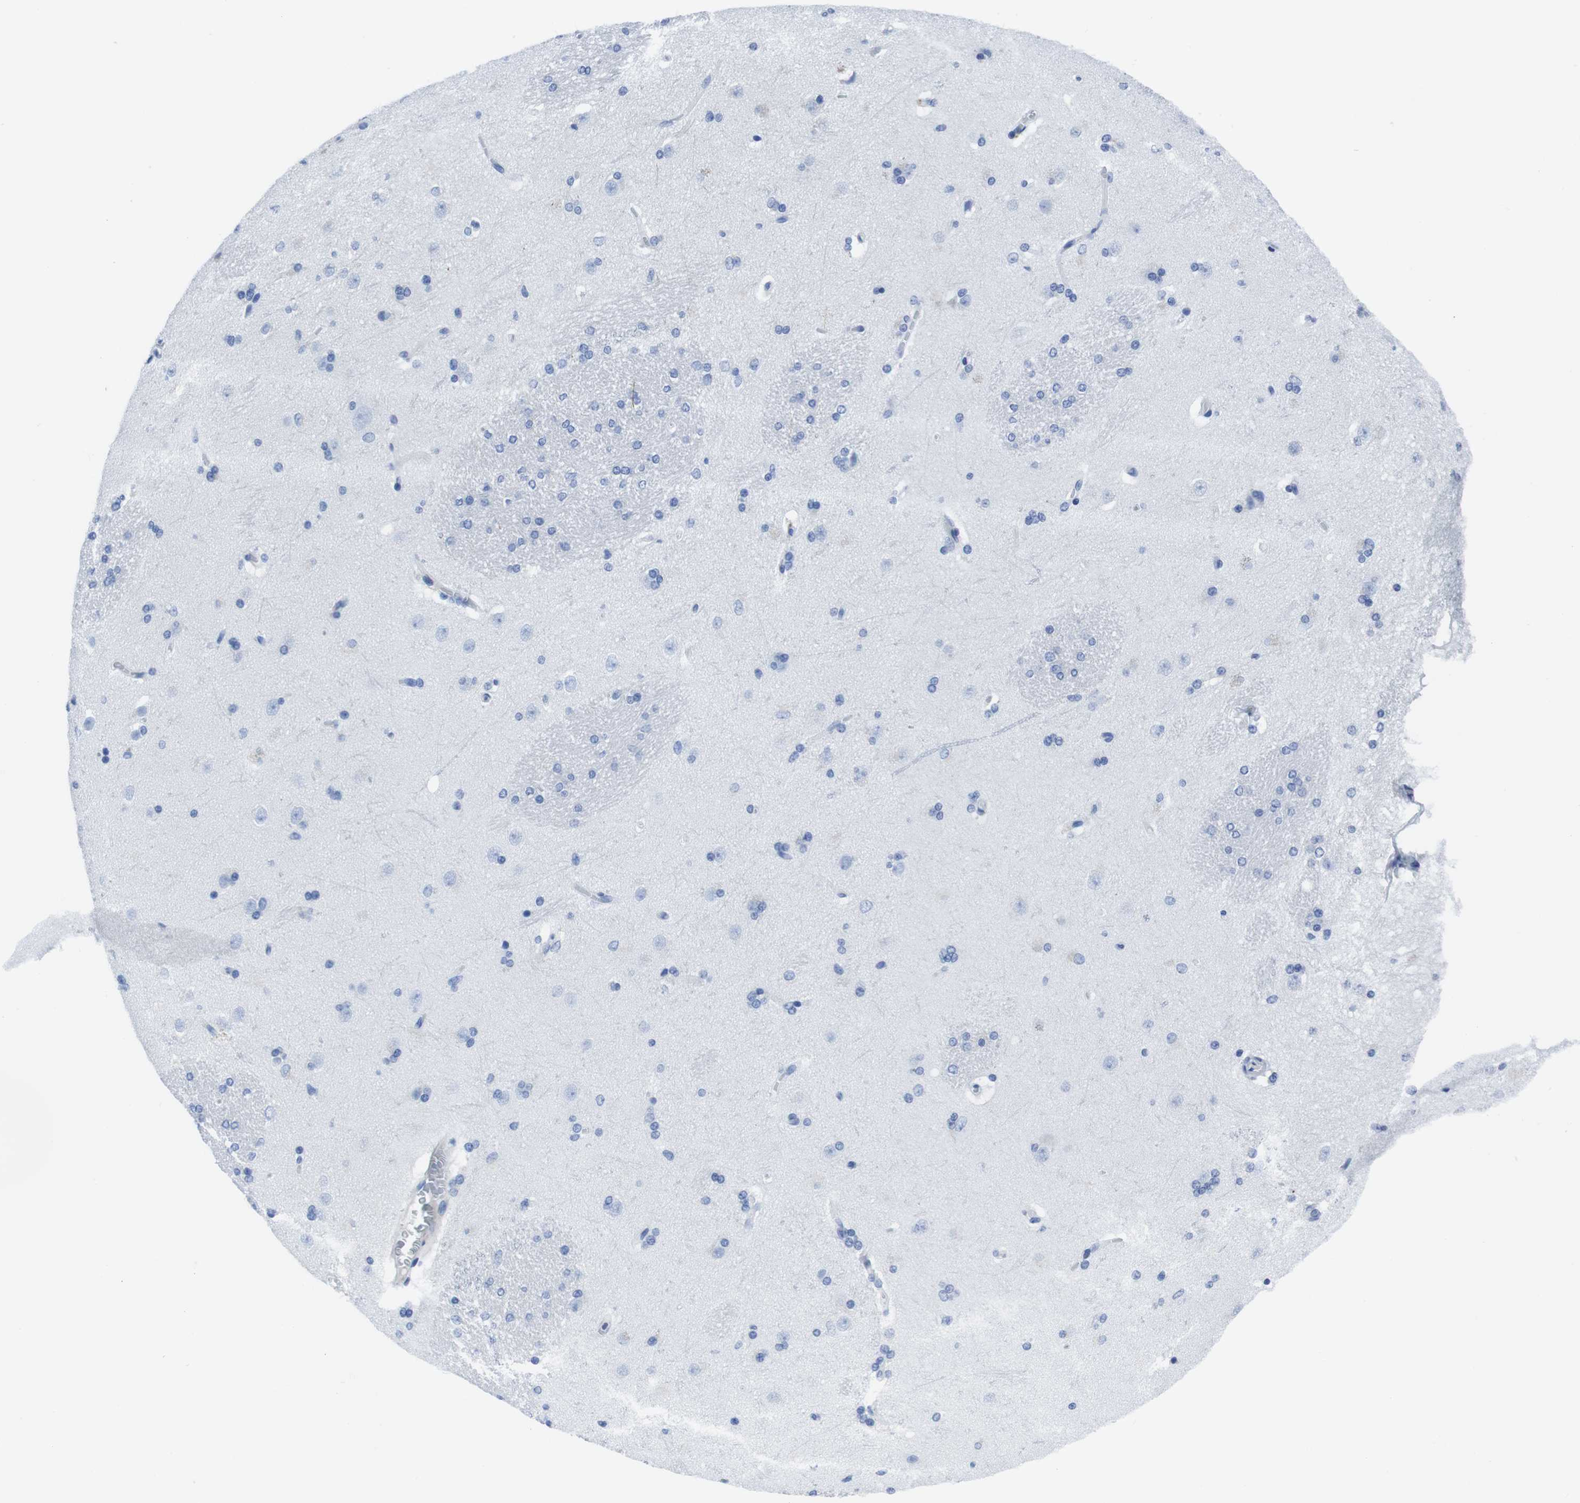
{"staining": {"intensity": "negative", "quantity": "none", "location": "none"}, "tissue": "caudate", "cell_type": "Glial cells", "image_type": "normal", "snomed": [{"axis": "morphology", "description": "Normal tissue, NOS"}, {"axis": "topography", "description": "Lateral ventricle wall"}], "caption": "Image shows no protein positivity in glial cells of unremarkable caudate.", "gene": "EIF4A1", "patient": {"sex": "female", "age": 19}}